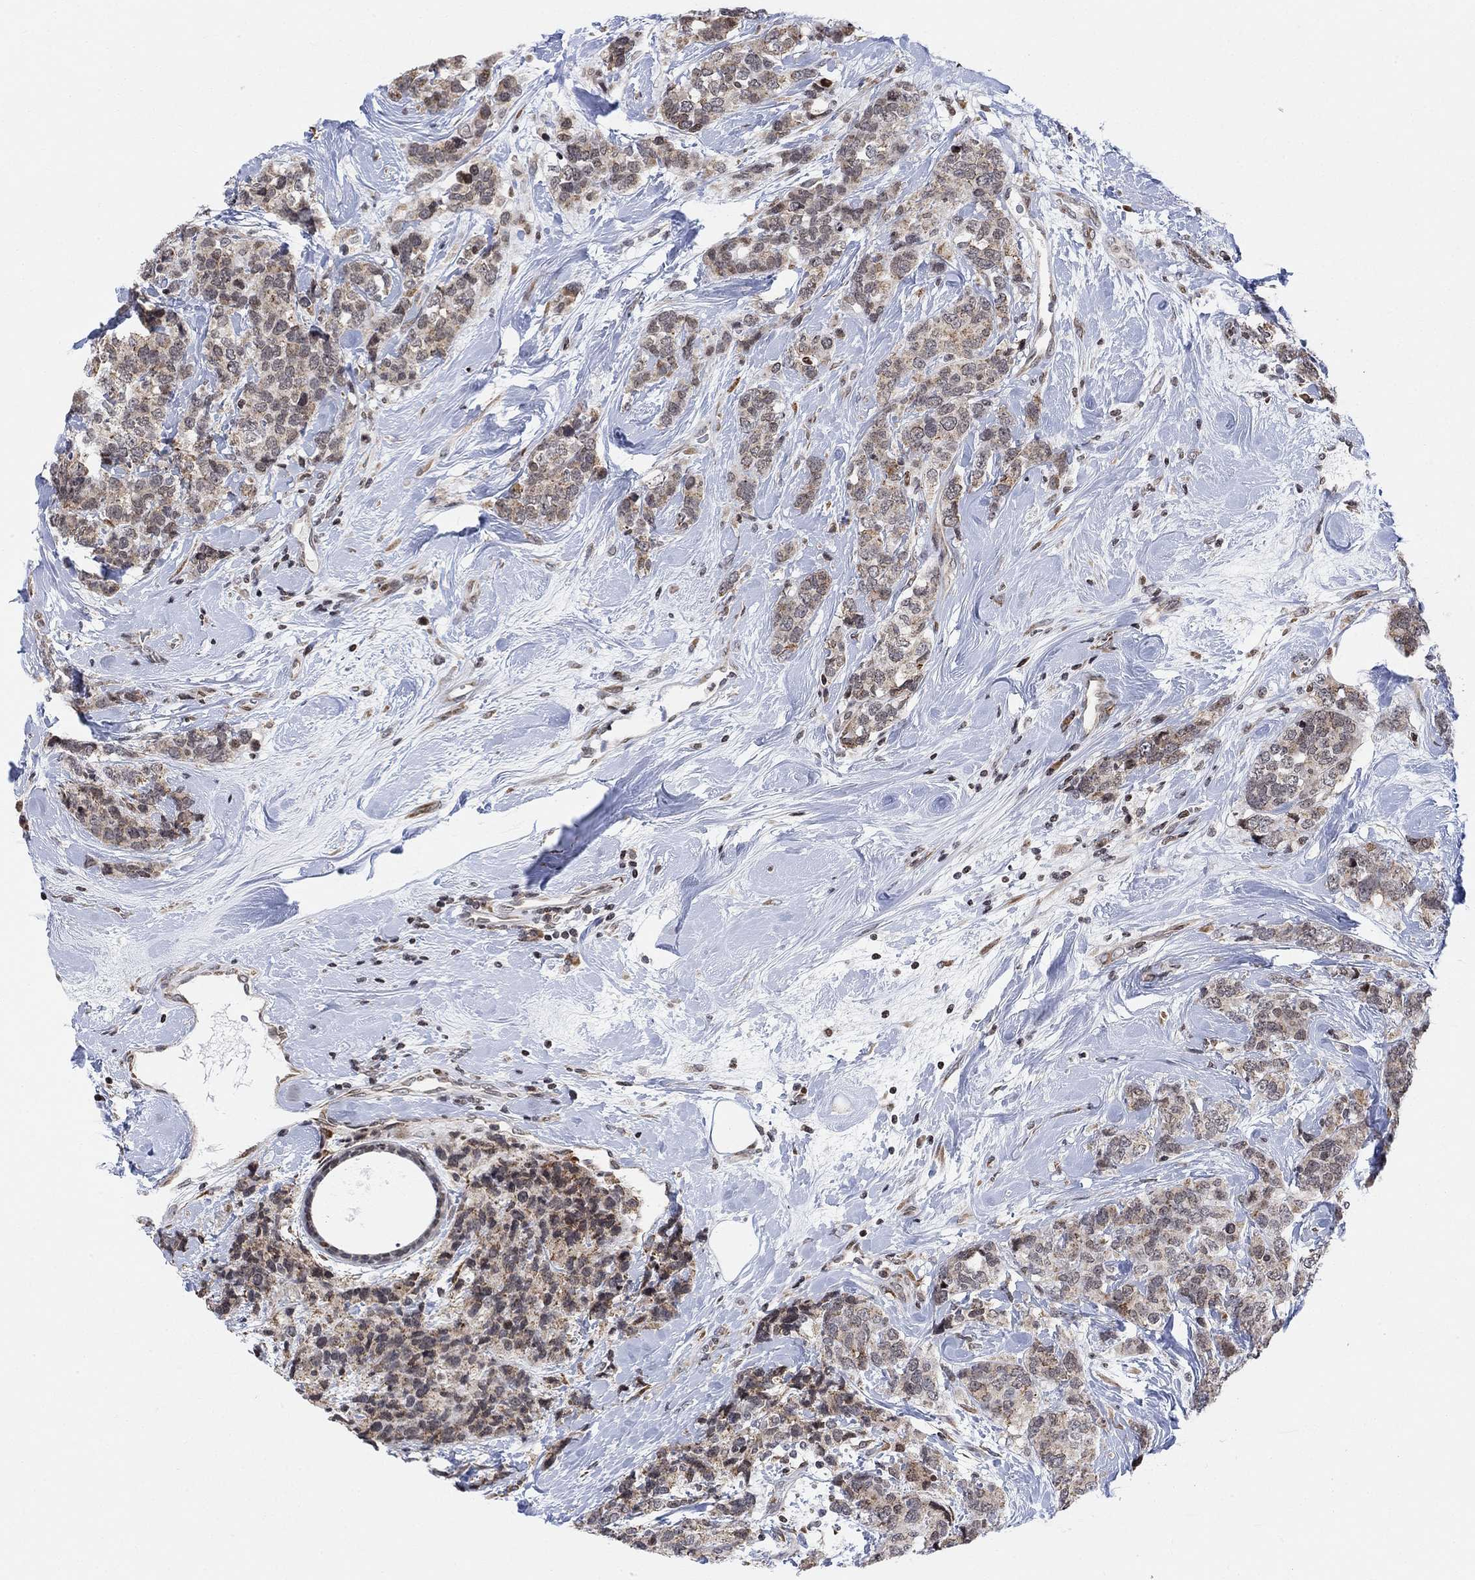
{"staining": {"intensity": "weak", "quantity": "25%-75%", "location": "cytoplasmic/membranous"}, "tissue": "breast cancer", "cell_type": "Tumor cells", "image_type": "cancer", "snomed": [{"axis": "morphology", "description": "Lobular carcinoma"}, {"axis": "topography", "description": "Breast"}], "caption": "Protein staining by immunohistochemistry exhibits weak cytoplasmic/membranous positivity in approximately 25%-75% of tumor cells in breast lobular carcinoma. Immunohistochemistry (ihc) stains the protein in brown and the nuclei are stained blue.", "gene": "ABHD14A", "patient": {"sex": "female", "age": 59}}